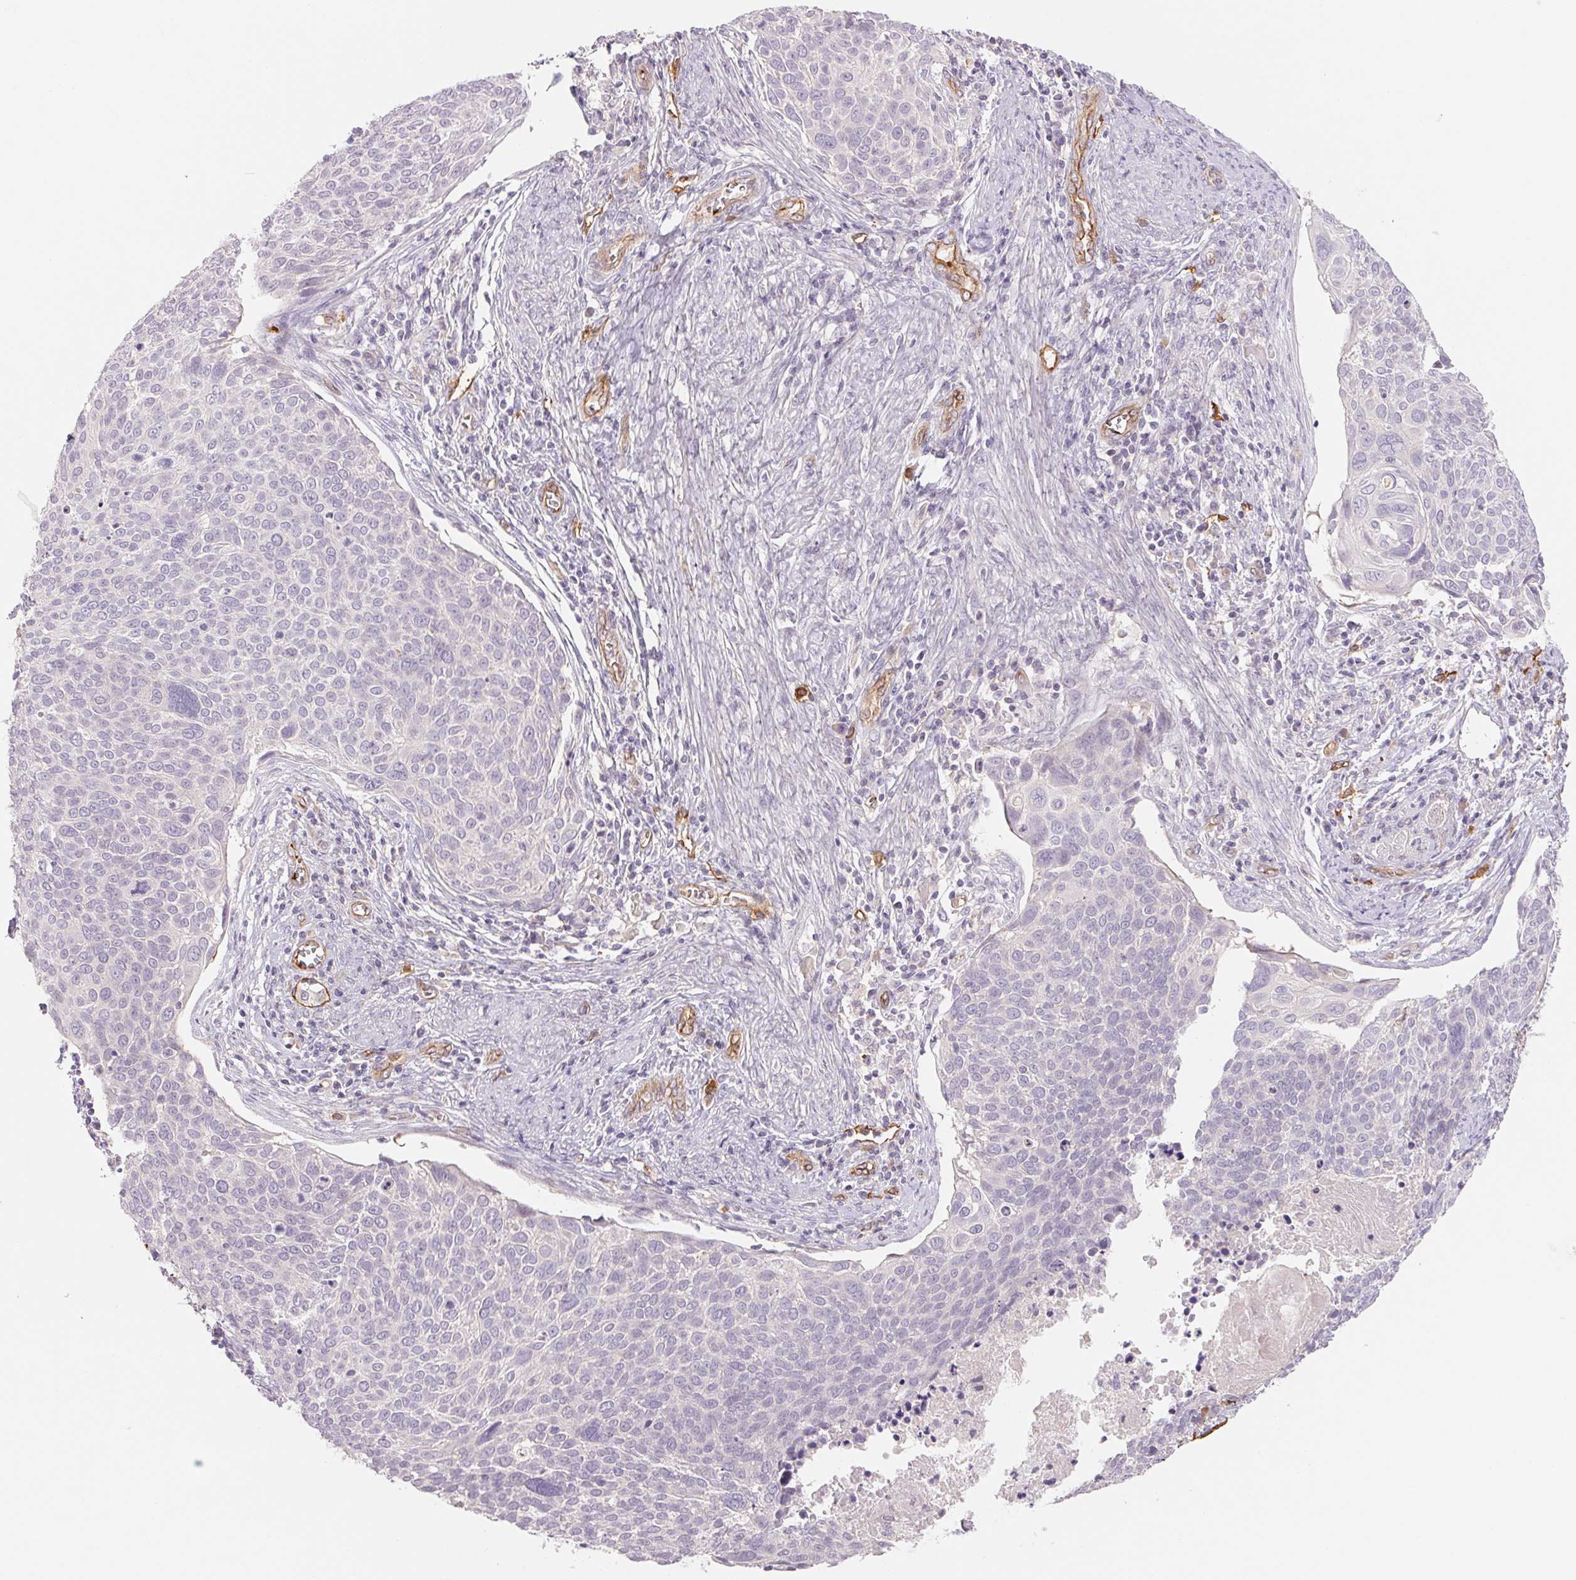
{"staining": {"intensity": "negative", "quantity": "none", "location": "none"}, "tissue": "cervical cancer", "cell_type": "Tumor cells", "image_type": "cancer", "snomed": [{"axis": "morphology", "description": "Squamous cell carcinoma, NOS"}, {"axis": "topography", "description": "Cervix"}], "caption": "Immunohistochemistry (IHC) micrograph of squamous cell carcinoma (cervical) stained for a protein (brown), which reveals no expression in tumor cells. (Stains: DAB (3,3'-diaminobenzidine) immunohistochemistry (IHC) with hematoxylin counter stain, Microscopy: brightfield microscopy at high magnification).", "gene": "ANKRD13B", "patient": {"sex": "female", "age": 39}}